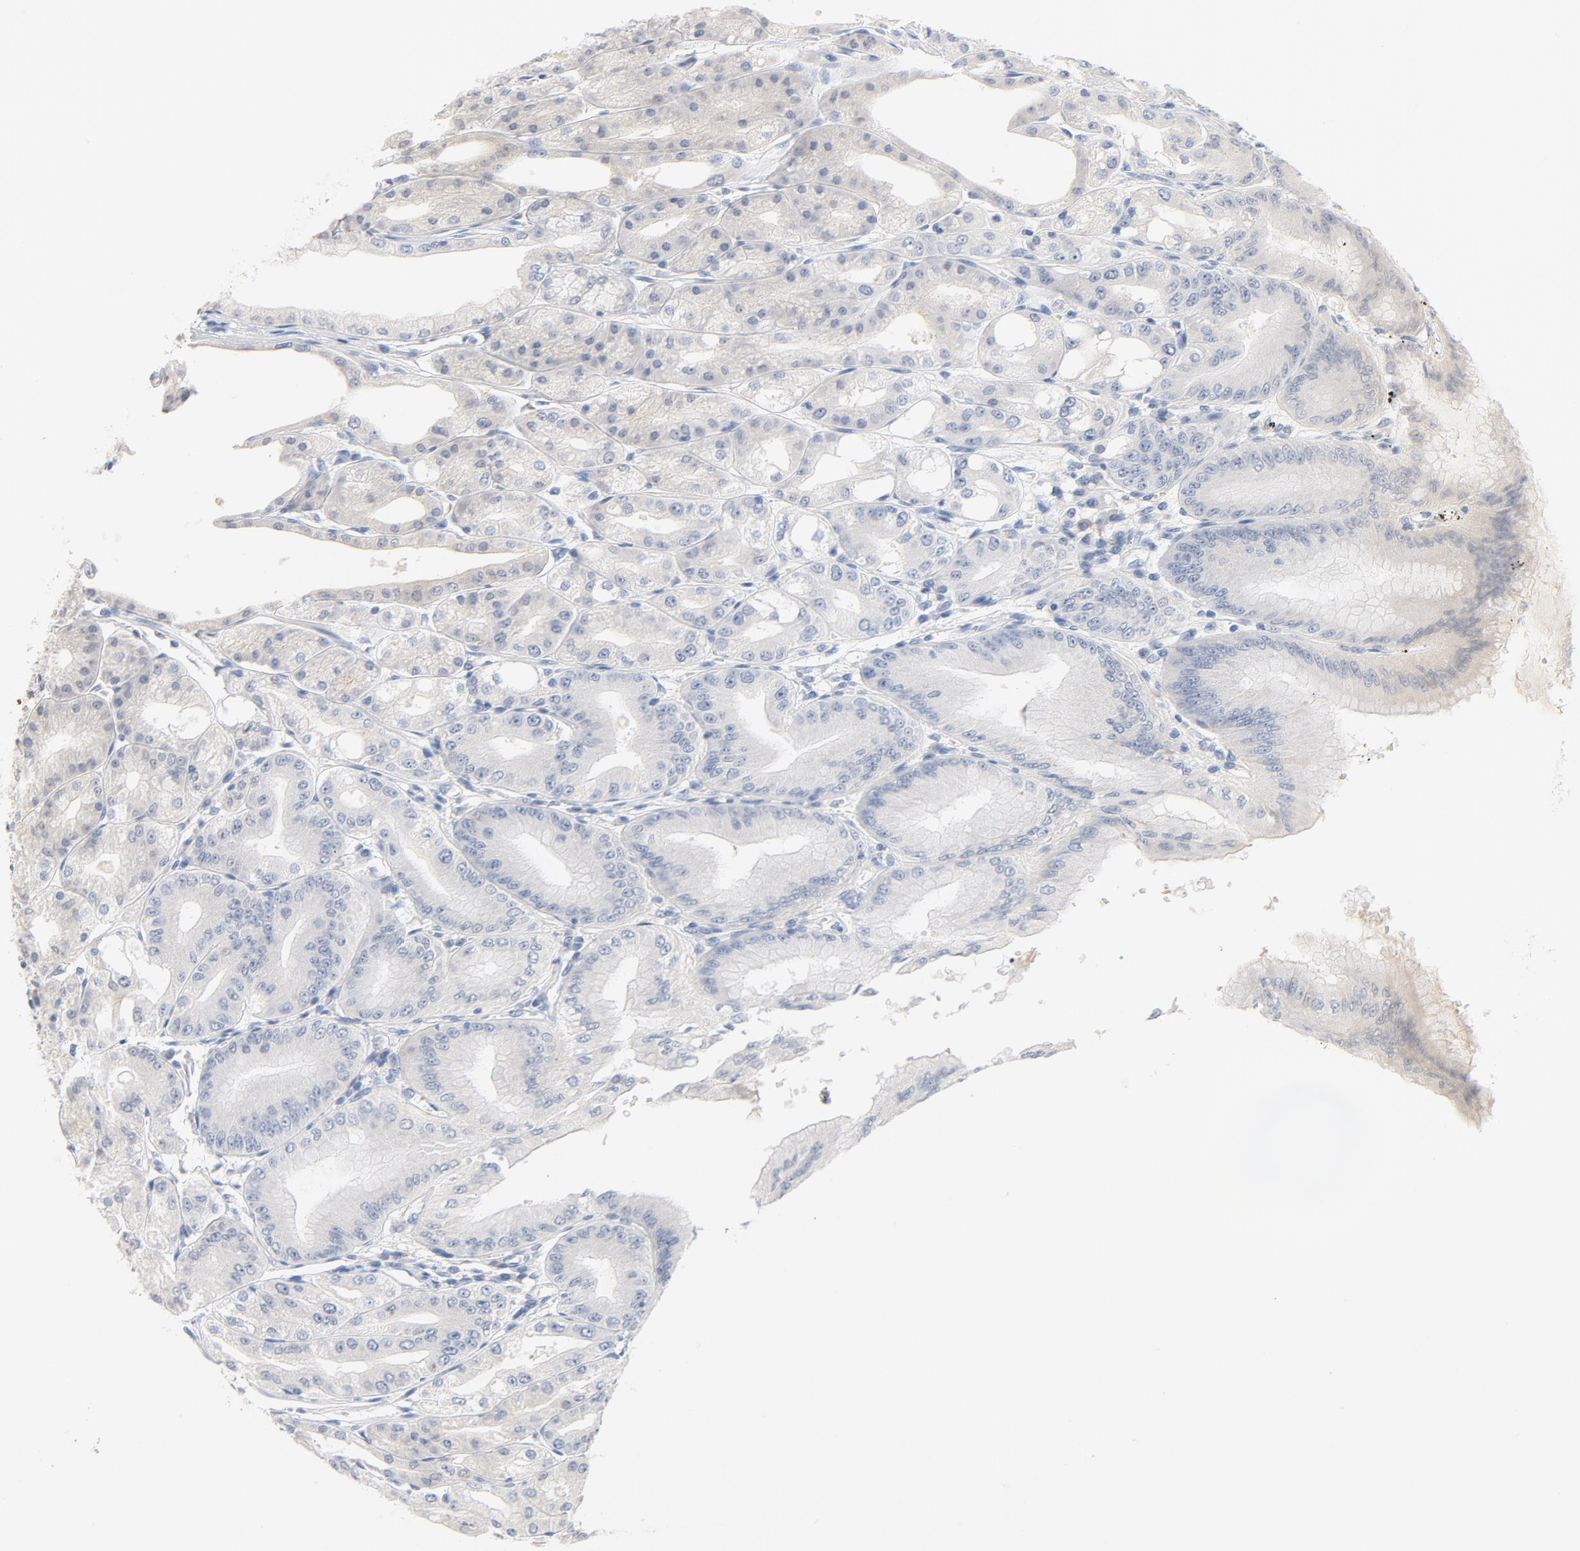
{"staining": {"intensity": "negative", "quantity": "none", "location": "none"}, "tissue": "stomach", "cell_type": "Glandular cells", "image_type": "normal", "snomed": [{"axis": "morphology", "description": "Normal tissue, NOS"}, {"axis": "topography", "description": "Stomach, lower"}], "caption": "IHC image of benign human stomach stained for a protein (brown), which displays no staining in glandular cells. Nuclei are stained in blue.", "gene": "STAT1", "patient": {"sex": "male", "age": 71}}